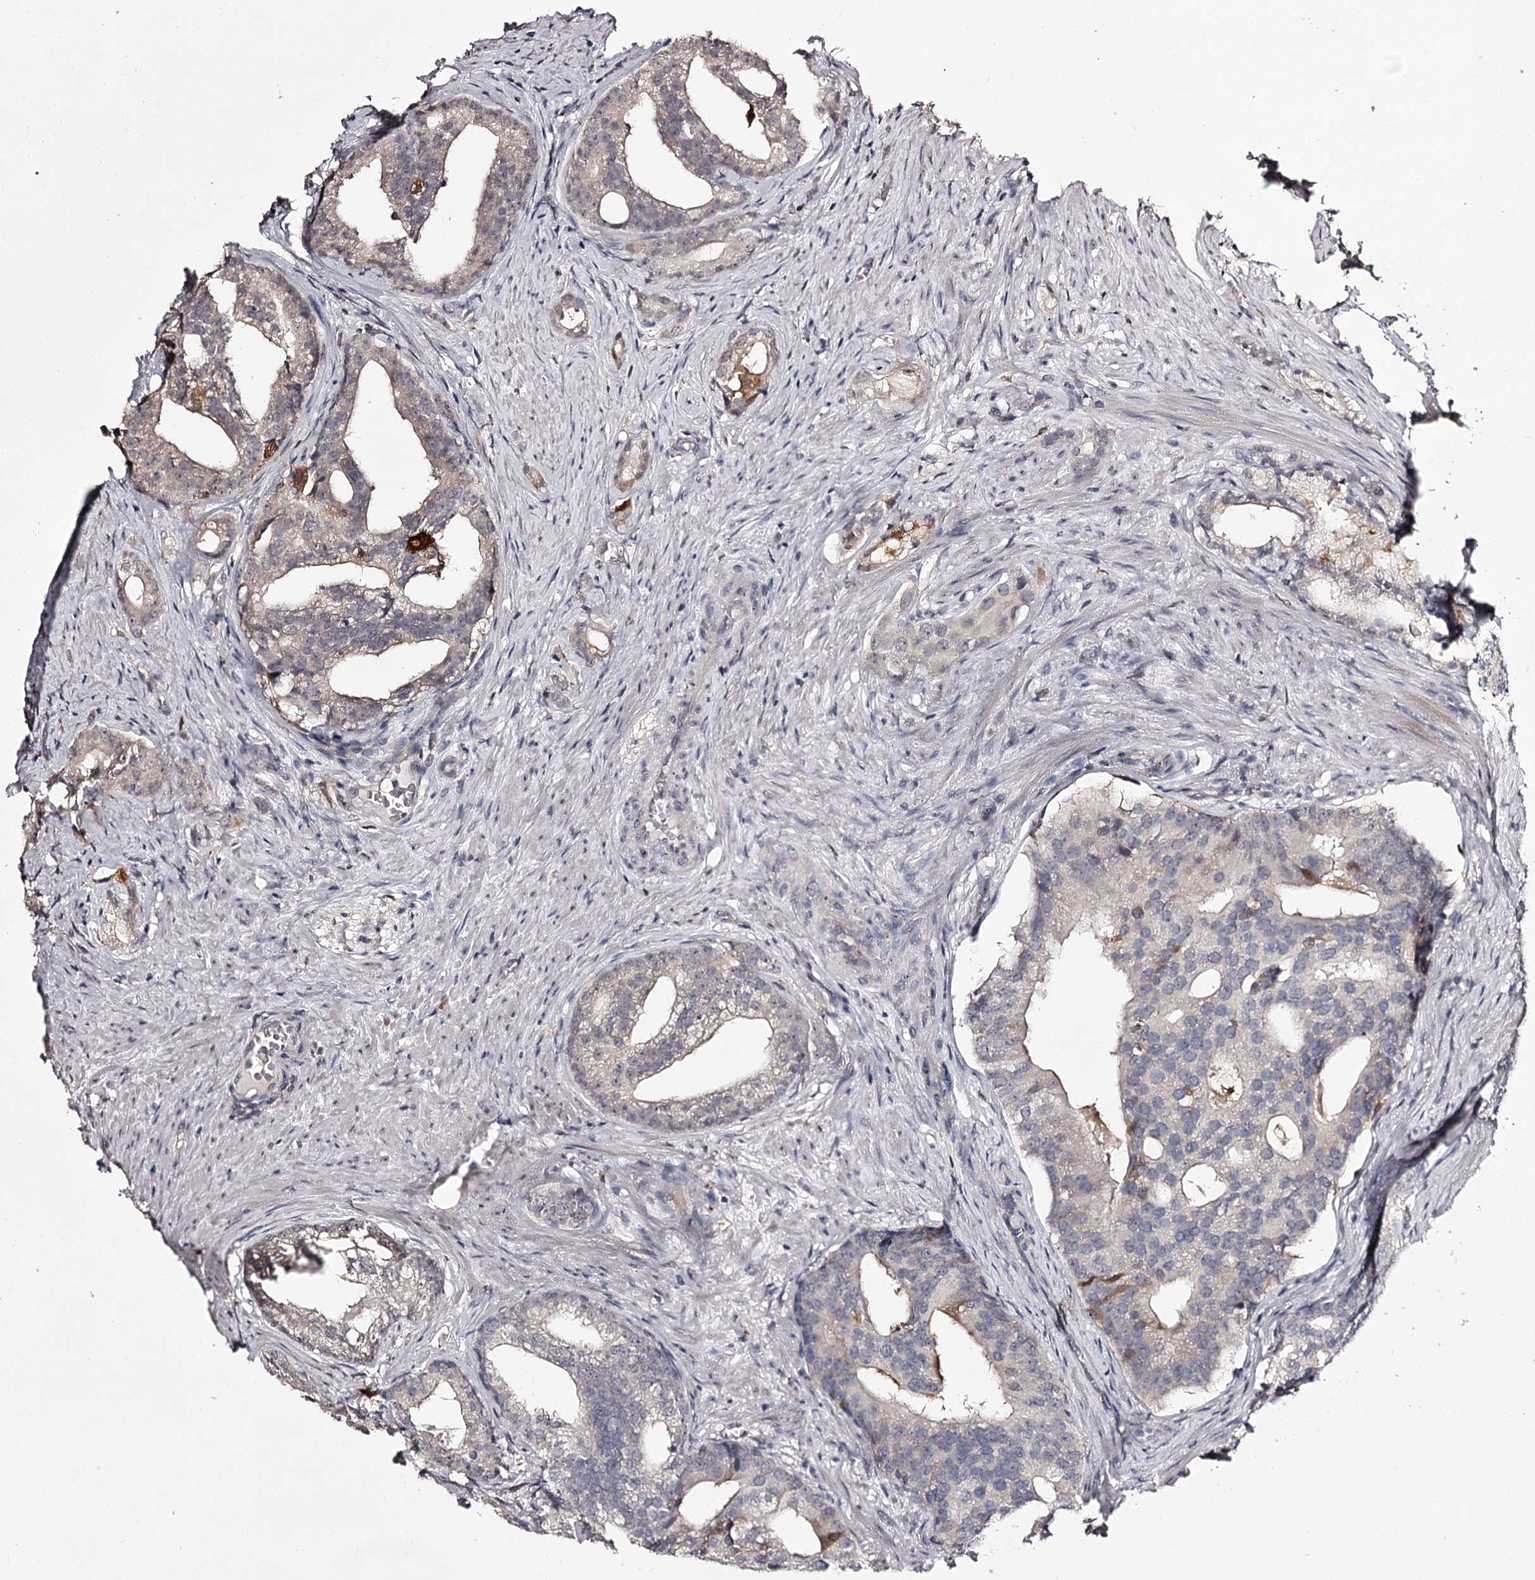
{"staining": {"intensity": "negative", "quantity": "none", "location": "none"}, "tissue": "prostate cancer", "cell_type": "Tumor cells", "image_type": "cancer", "snomed": [{"axis": "morphology", "description": "Adenocarcinoma, Low grade"}, {"axis": "topography", "description": "Prostate"}], "caption": "This is an immunohistochemistry (IHC) photomicrograph of human prostate cancer (adenocarcinoma (low-grade)). There is no expression in tumor cells.", "gene": "SLC32A1", "patient": {"sex": "male", "age": 71}}